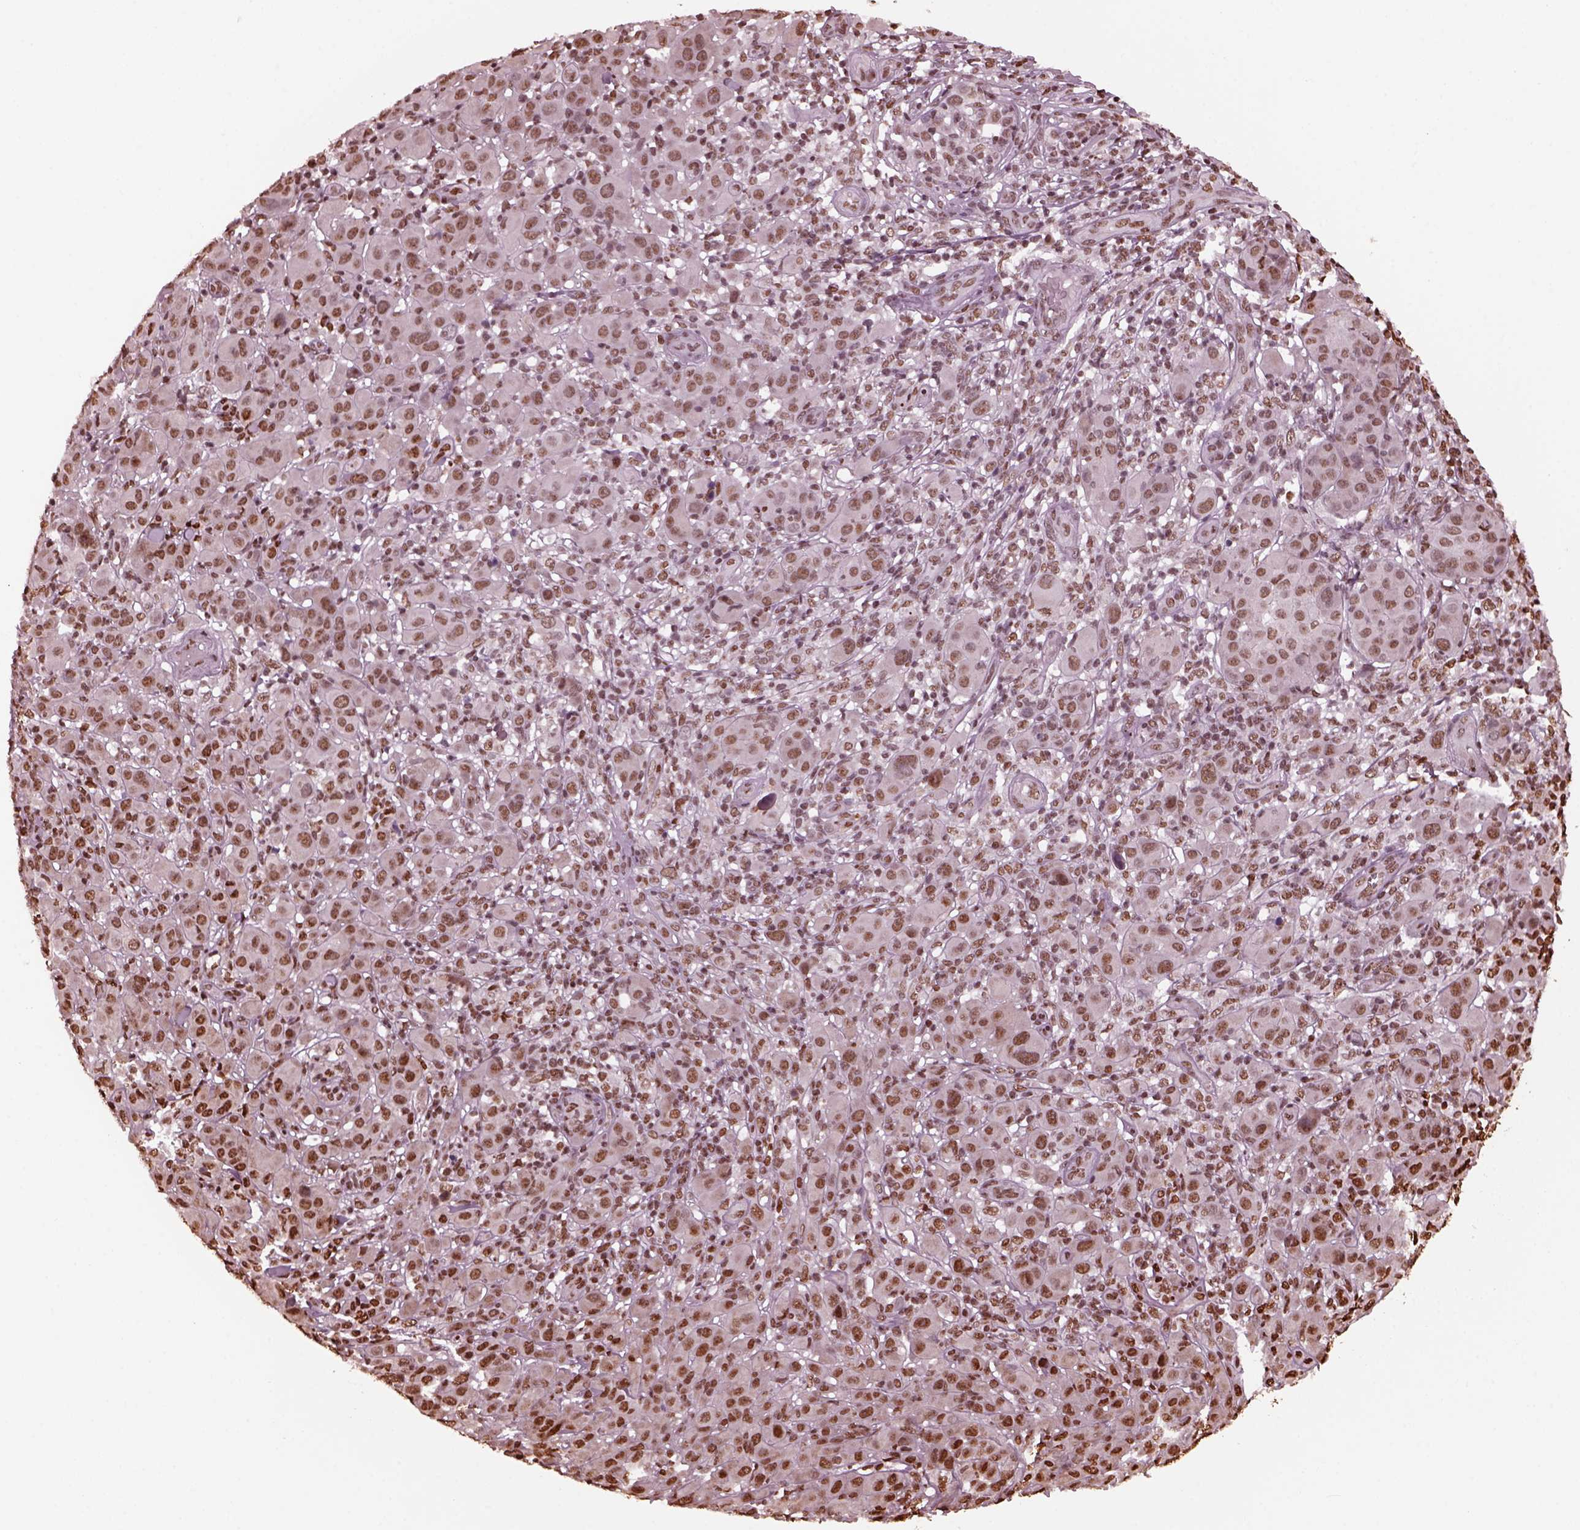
{"staining": {"intensity": "moderate", "quantity": ">75%", "location": "nuclear"}, "tissue": "melanoma", "cell_type": "Tumor cells", "image_type": "cancer", "snomed": [{"axis": "morphology", "description": "Malignant melanoma, NOS"}, {"axis": "topography", "description": "Skin"}], "caption": "Malignant melanoma was stained to show a protein in brown. There is medium levels of moderate nuclear expression in about >75% of tumor cells.", "gene": "NSD1", "patient": {"sex": "female", "age": 87}}